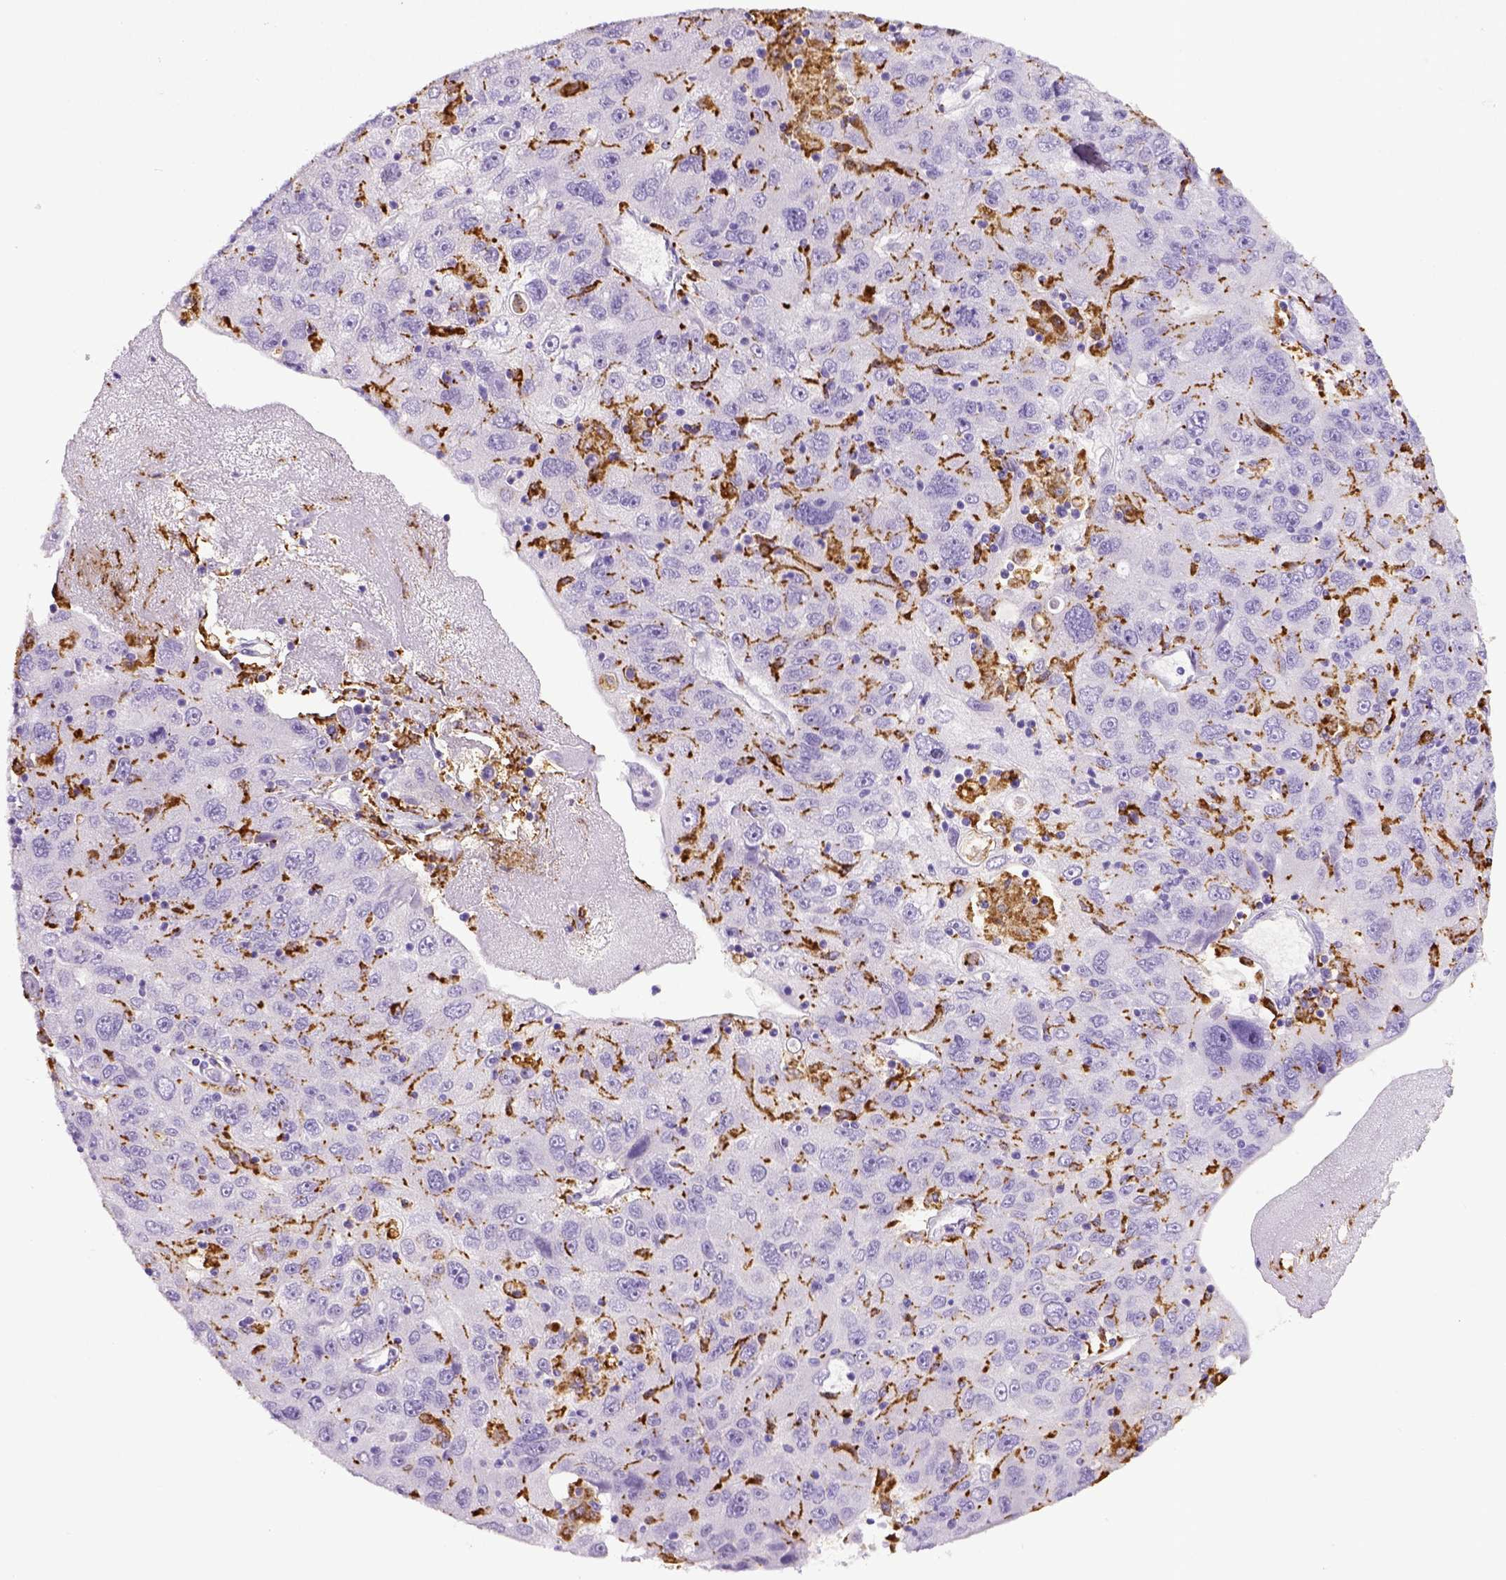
{"staining": {"intensity": "negative", "quantity": "none", "location": "none"}, "tissue": "stomach cancer", "cell_type": "Tumor cells", "image_type": "cancer", "snomed": [{"axis": "morphology", "description": "Adenocarcinoma, NOS"}, {"axis": "topography", "description": "Stomach"}], "caption": "There is no significant staining in tumor cells of stomach adenocarcinoma. (DAB immunohistochemistry visualized using brightfield microscopy, high magnification).", "gene": "CD68", "patient": {"sex": "male", "age": 56}}